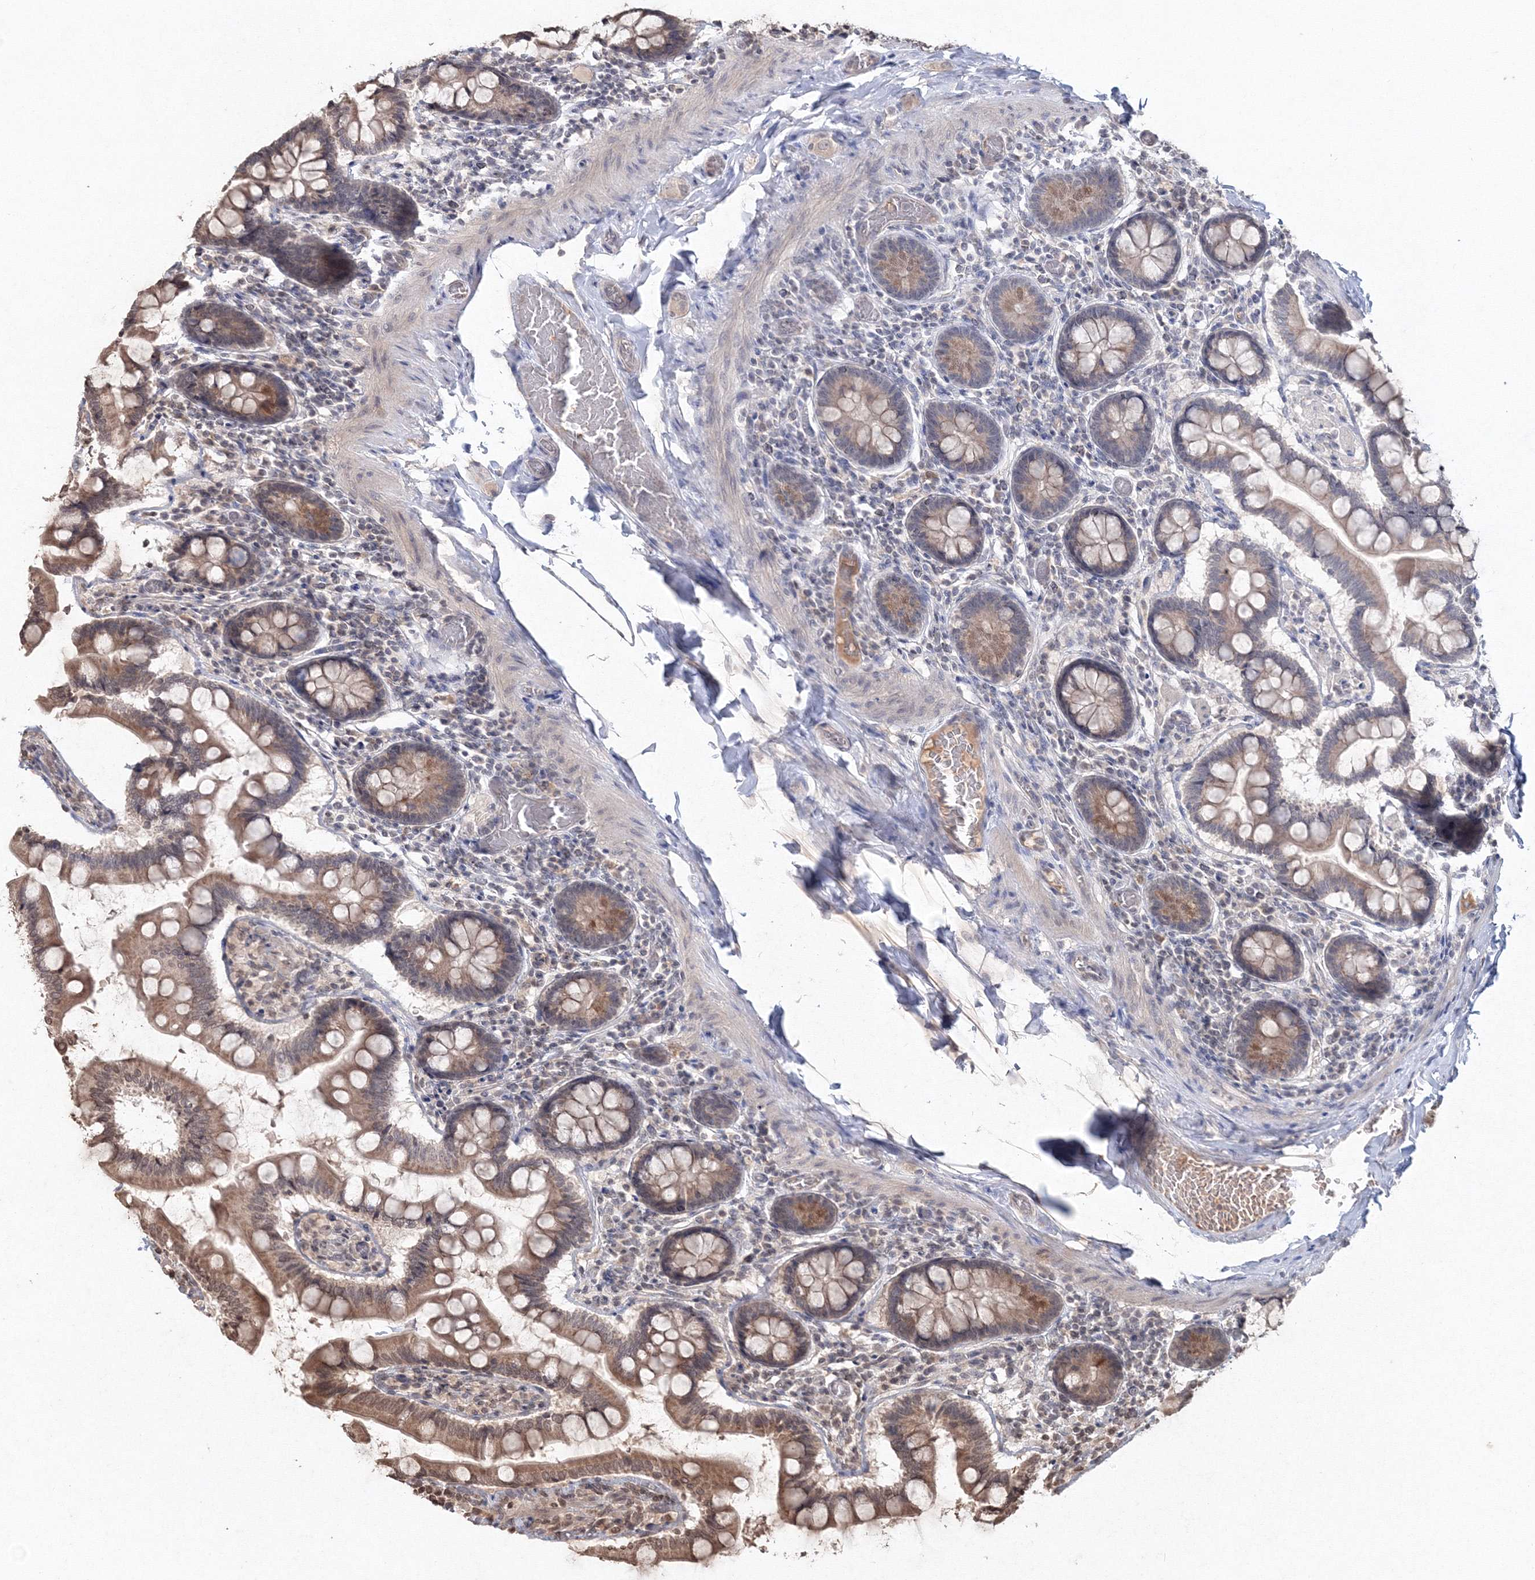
{"staining": {"intensity": "moderate", "quantity": ">75%", "location": "cytoplasmic/membranous,nuclear"}, "tissue": "small intestine", "cell_type": "Glandular cells", "image_type": "normal", "snomed": [{"axis": "morphology", "description": "Normal tissue, NOS"}, {"axis": "topography", "description": "Small intestine"}], "caption": "High-magnification brightfield microscopy of unremarkable small intestine stained with DAB (brown) and counterstained with hematoxylin (blue). glandular cells exhibit moderate cytoplasmic/membranous,nuclear positivity is identified in approximately>75% of cells.", "gene": "PEX13", "patient": {"sex": "male", "age": 41}}